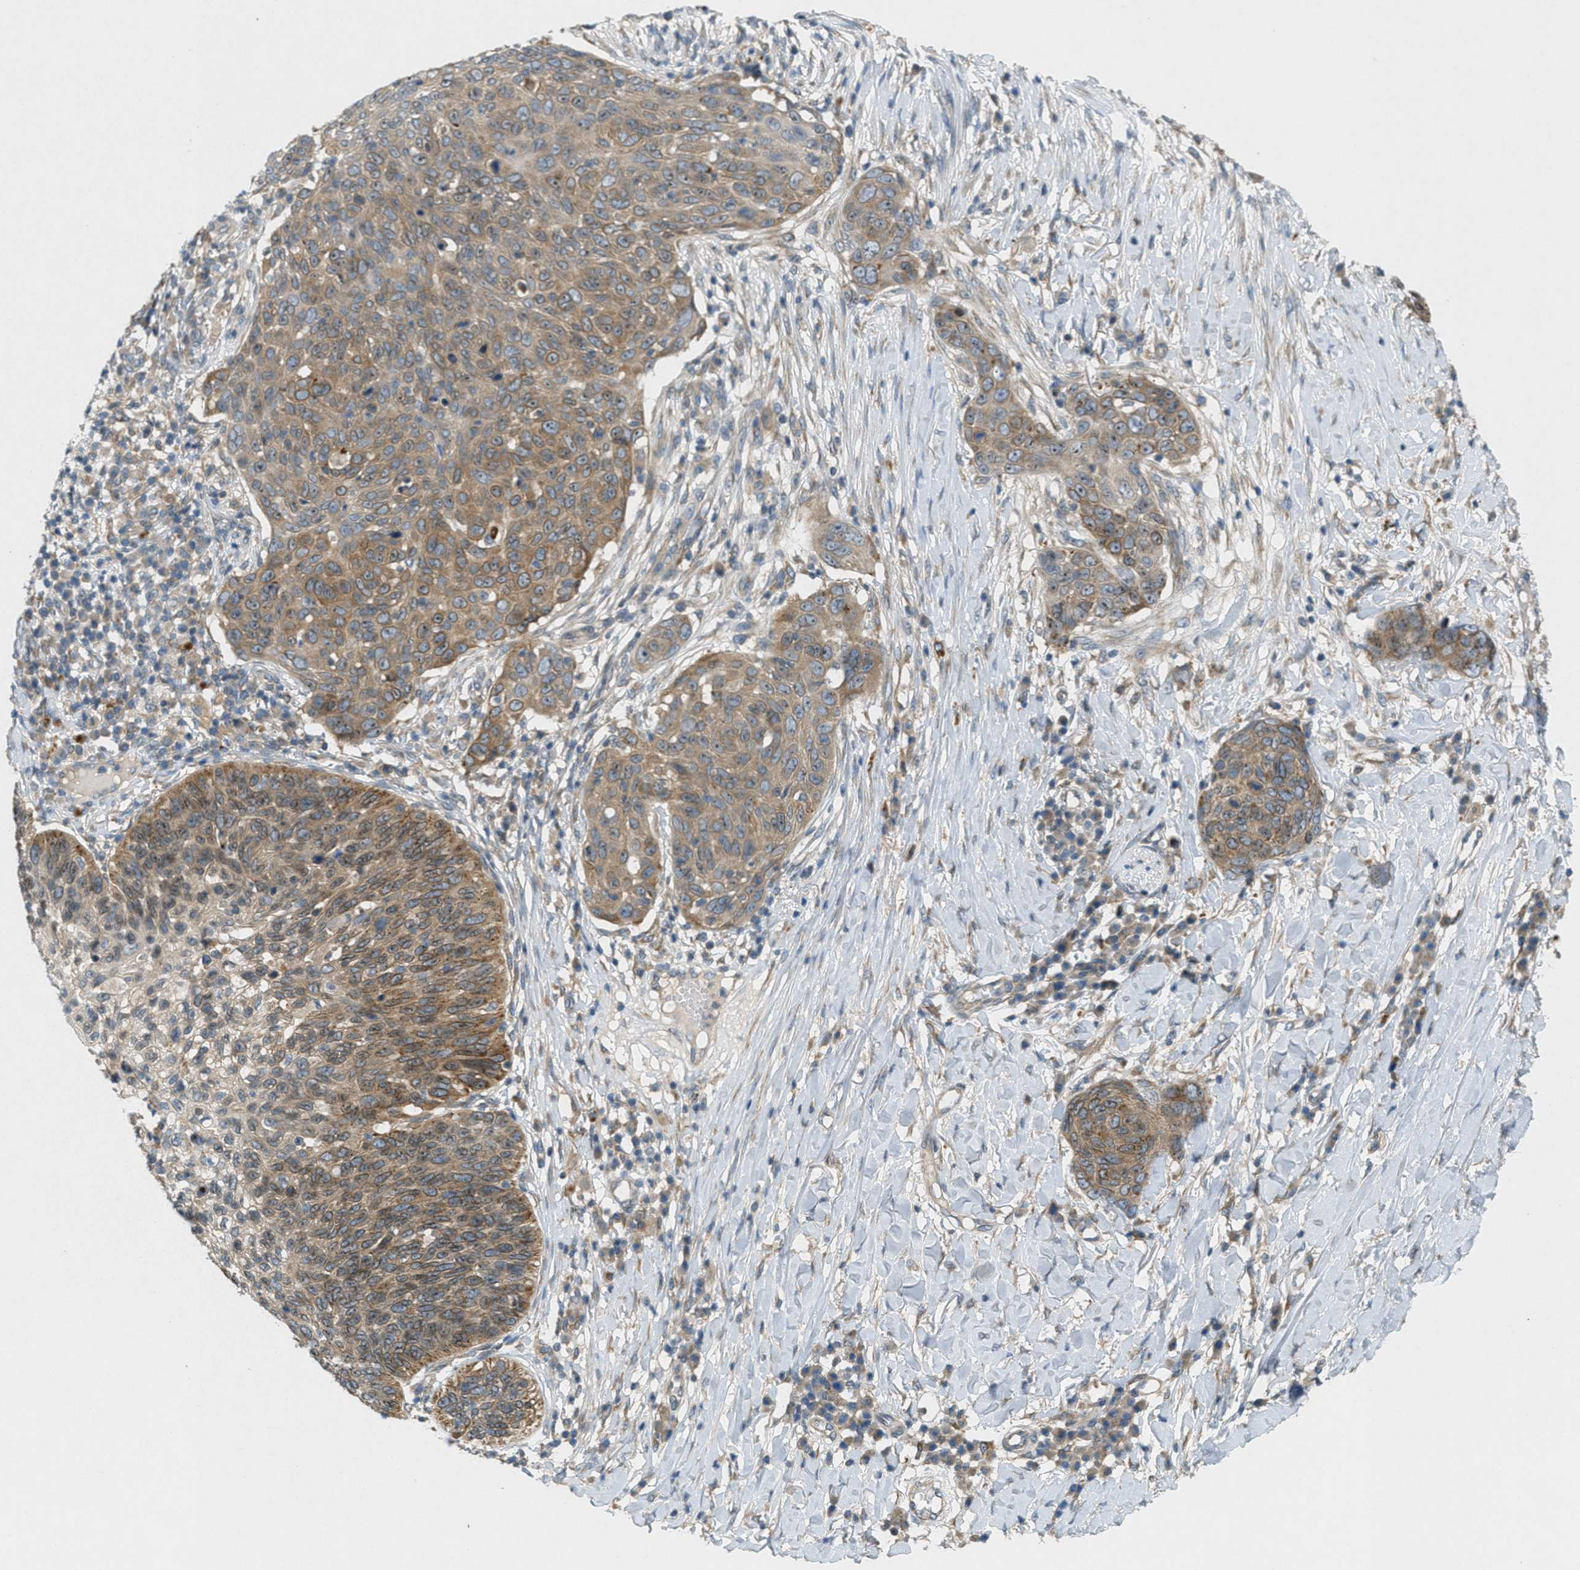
{"staining": {"intensity": "moderate", "quantity": ">75%", "location": "cytoplasmic/membranous"}, "tissue": "skin cancer", "cell_type": "Tumor cells", "image_type": "cancer", "snomed": [{"axis": "morphology", "description": "Squamous cell carcinoma in situ, NOS"}, {"axis": "morphology", "description": "Squamous cell carcinoma, NOS"}, {"axis": "topography", "description": "Skin"}], "caption": "There is medium levels of moderate cytoplasmic/membranous staining in tumor cells of skin cancer (squamous cell carcinoma in situ), as demonstrated by immunohistochemical staining (brown color).", "gene": "SIGMAR1", "patient": {"sex": "male", "age": 93}}